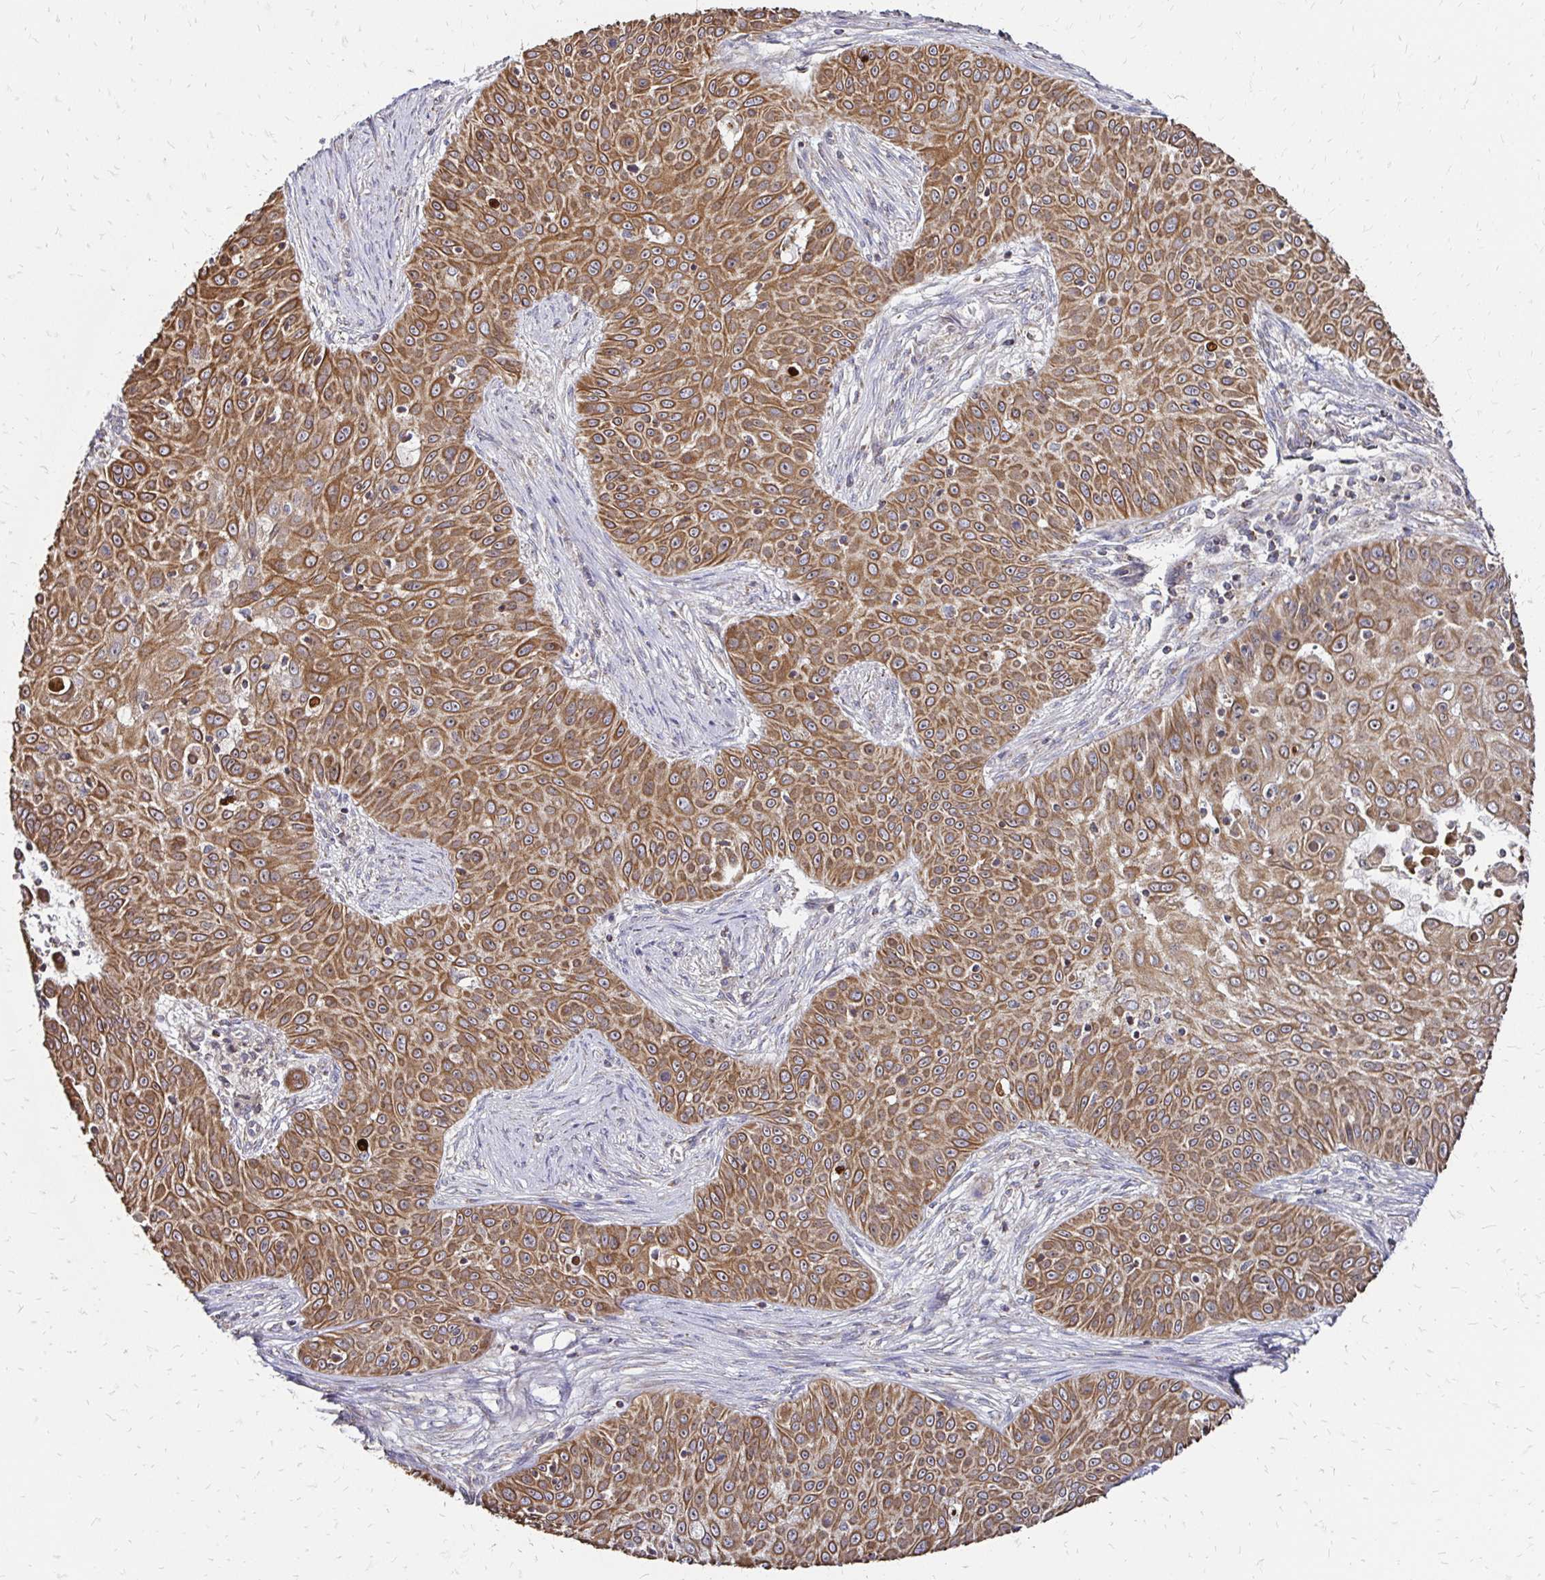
{"staining": {"intensity": "moderate", "quantity": ">75%", "location": "cytoplasmic/membranous"}, "tissue": "skin cancer", "cell_type": "Tumor cells", "image_type": "cancer", "snomed": [{"axis": "morphology", "description": "Squamous cell carcinoma, NOS"}, {"axis": "topography", "description": "Skin"}], "caption": "This photomicrograph displays IHC staining of human skin squamous cell carcinoma, with medium moderate cytoplasmic/membranous staining in approximately >75% of tumor cells.", "gene": "ZW10", "patient": {"sex": "male", "age": 82}}